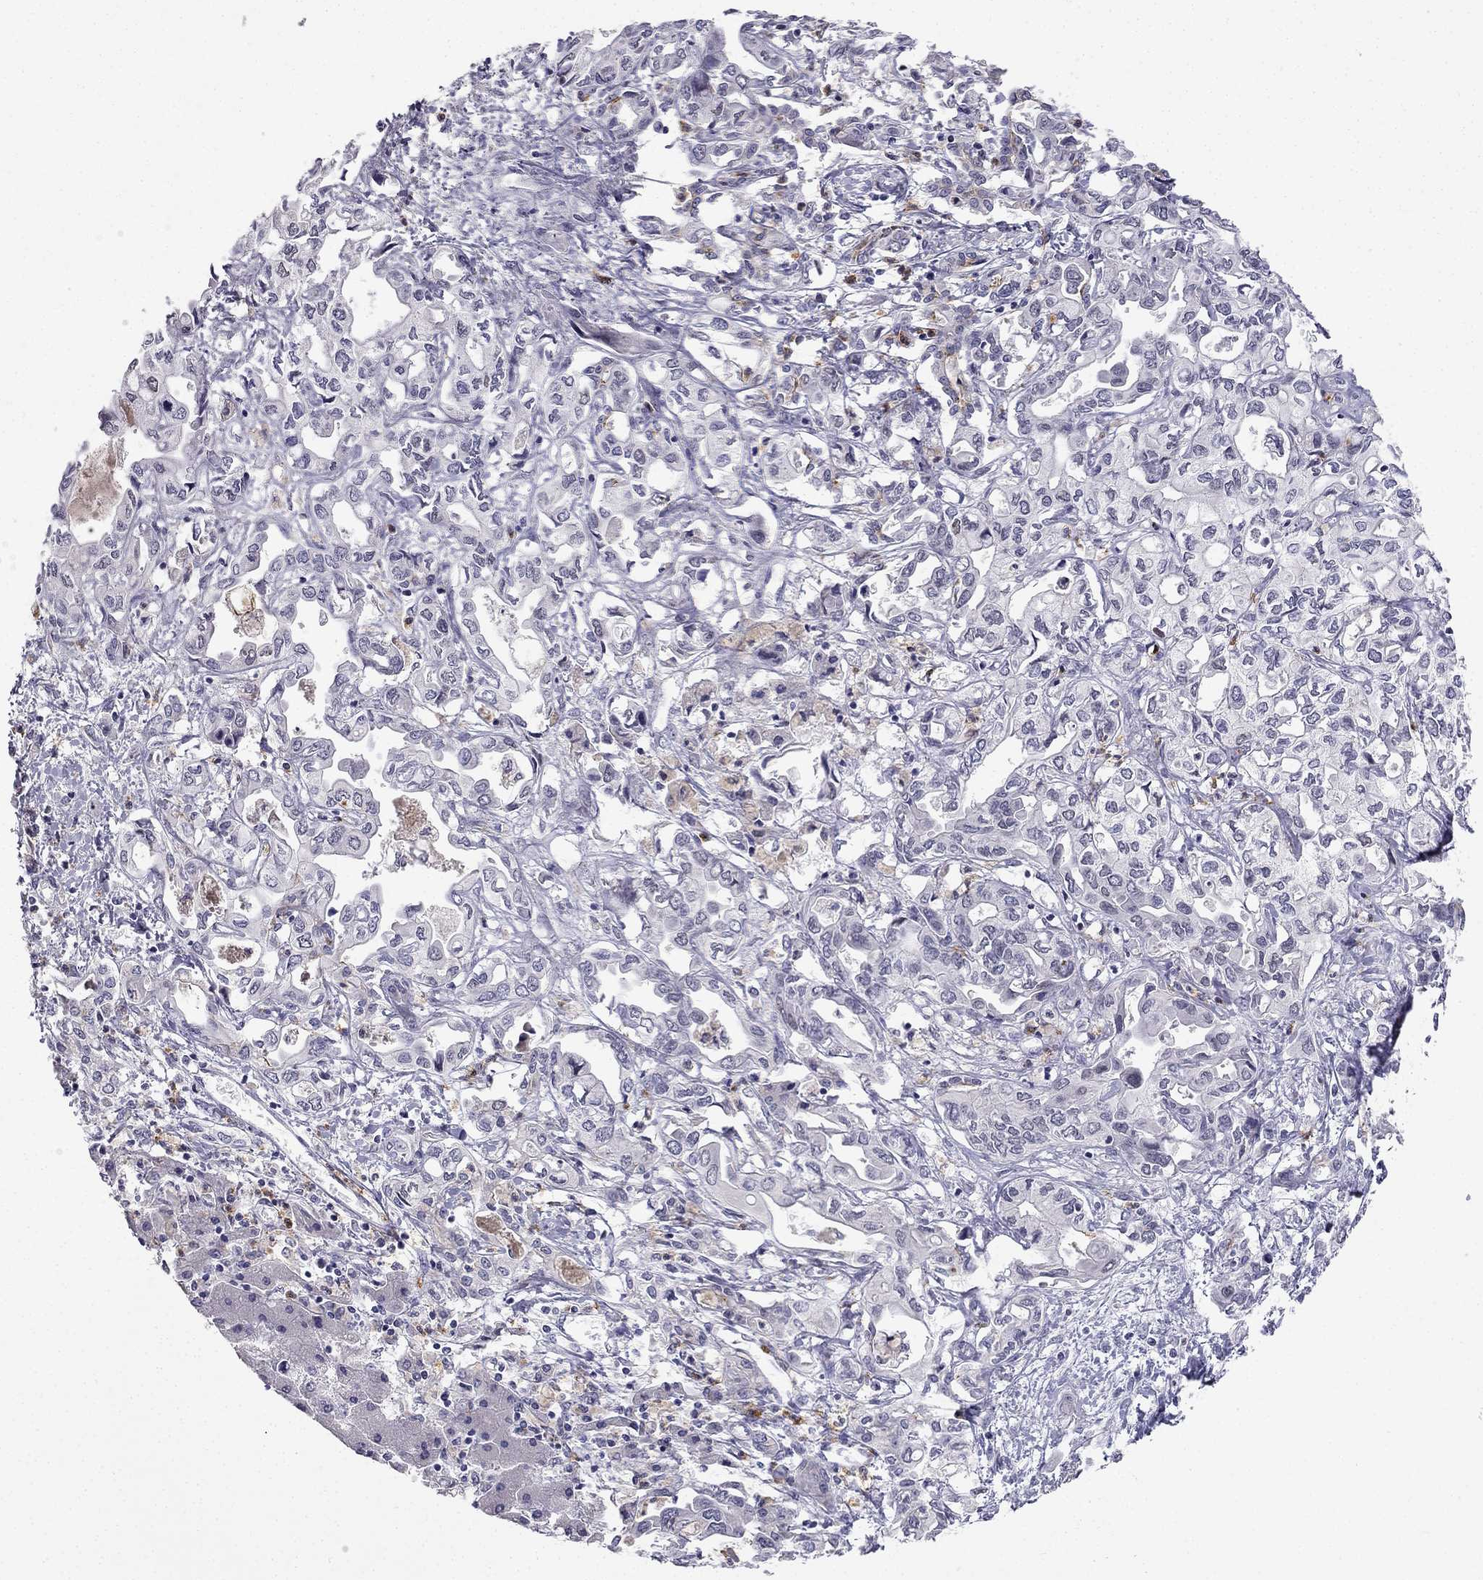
{"staining": {"intensity": "negative", "quantity": "none", "location": "none"}, "tissue": "liver cancer", "cell_type": "Tumor cells", "image_type": "cancer", "snomed": [{"axis": "morphology", "description": "Cholangiocarcinoma"}, {"axis": "topography", "description": "Liver"}], "caption": "Protein analysis of cholangiocarcinoma (liver) exhibits no significant expression in tumor cells.", "gene": "C16orf89", "patient": {"sex": "female", "age": 64}}